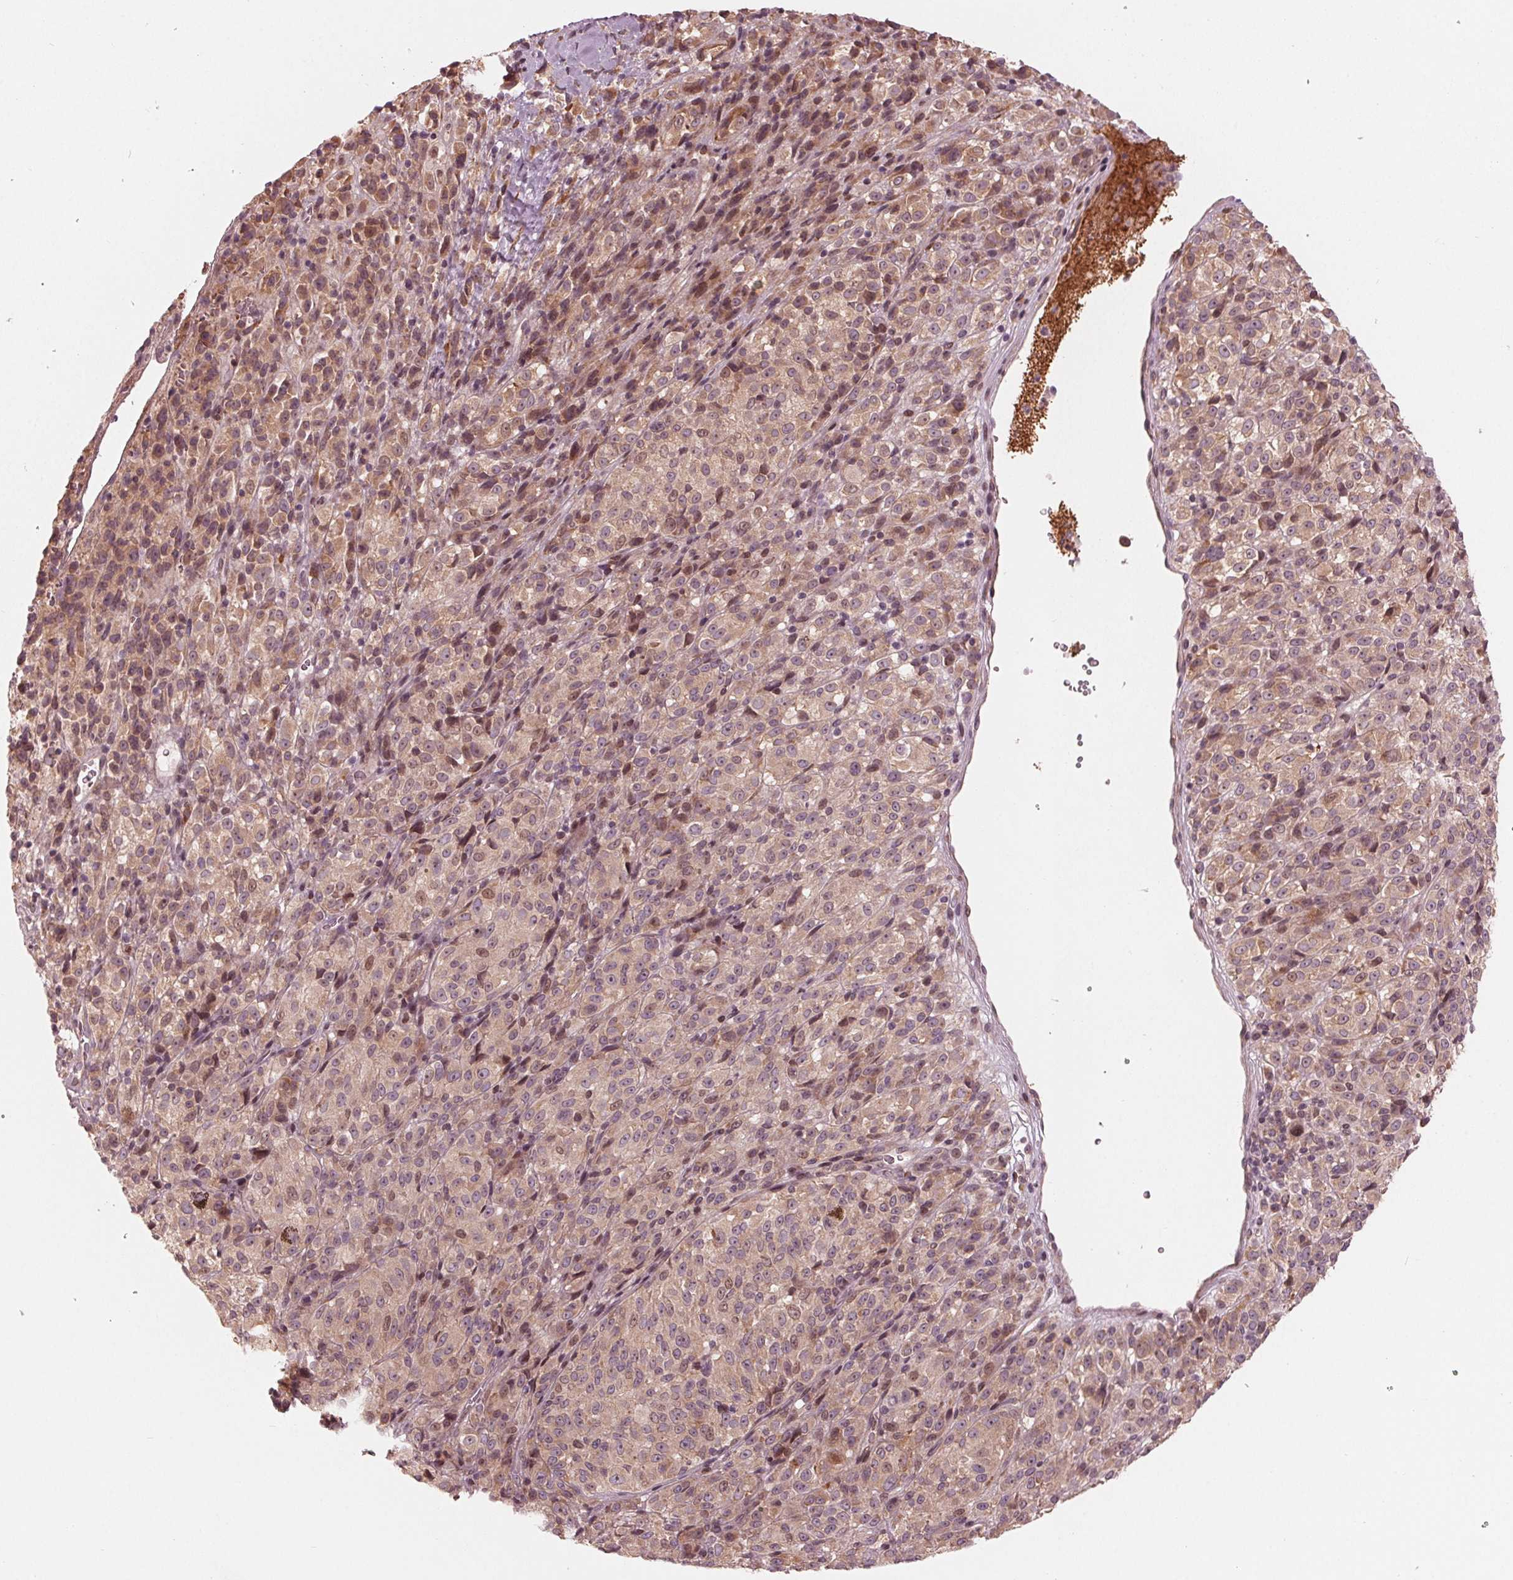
{"staining": {"intensity": "weak", "quantity": "25%-75%", "location": "cytoplasmic/membranous"}, "tissue": "melanoma", "cell_type": "Tumor cells", "image_type": "cancer", "snomed": [{"axis": "morphology", "description": "Malignant melanoma, Metastatic site"}, {"axis": "topography", "description": "Brain"}], "caption": "Melanoma stained with a brown dye reveals weak cytoplasmic/membranous positive positivity in about 25%-75% of tumor cells.", "gene": "CMIP", "patient": {"sex": "female", "age": 56}}